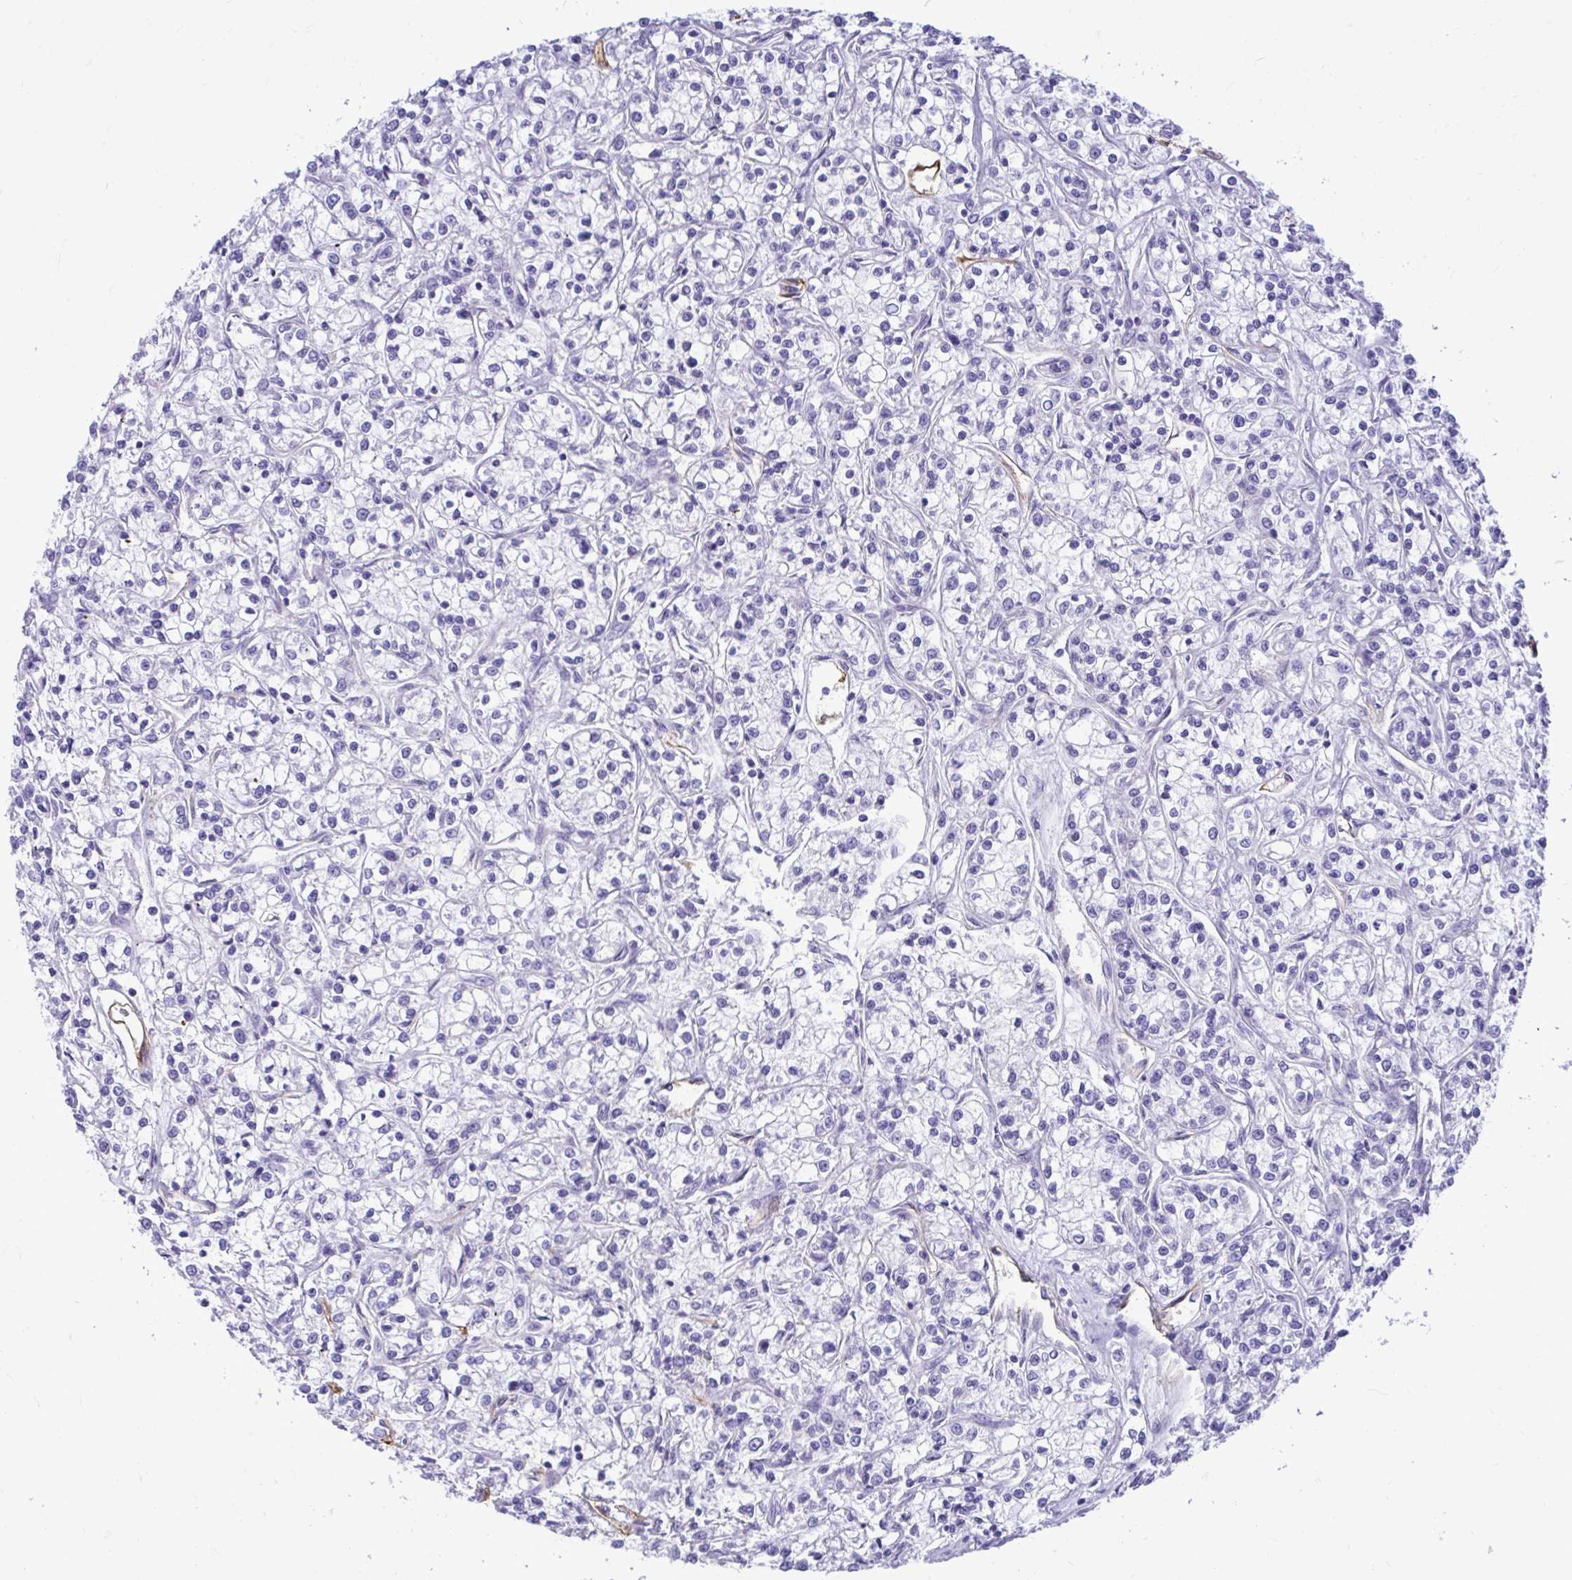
{"staining": {"intensity": "negative", "quantity": "none", "location": "none"}, "tissue": "renal cancer", "cell_type": "Tumor cells", "image_type": "cancer", "snomed": [{"axis": "morphology", "description": "Adenocarcinoma, NOS"}, {"axis": "topography", "description": "Kidney"}], "caption": "Histopathology image shows no protein staining in tumor cells of renal cancer (adenocarcinoma) tissue.", "gene": "ABCG2", "patient": {"sex": "female", "age": 59}}